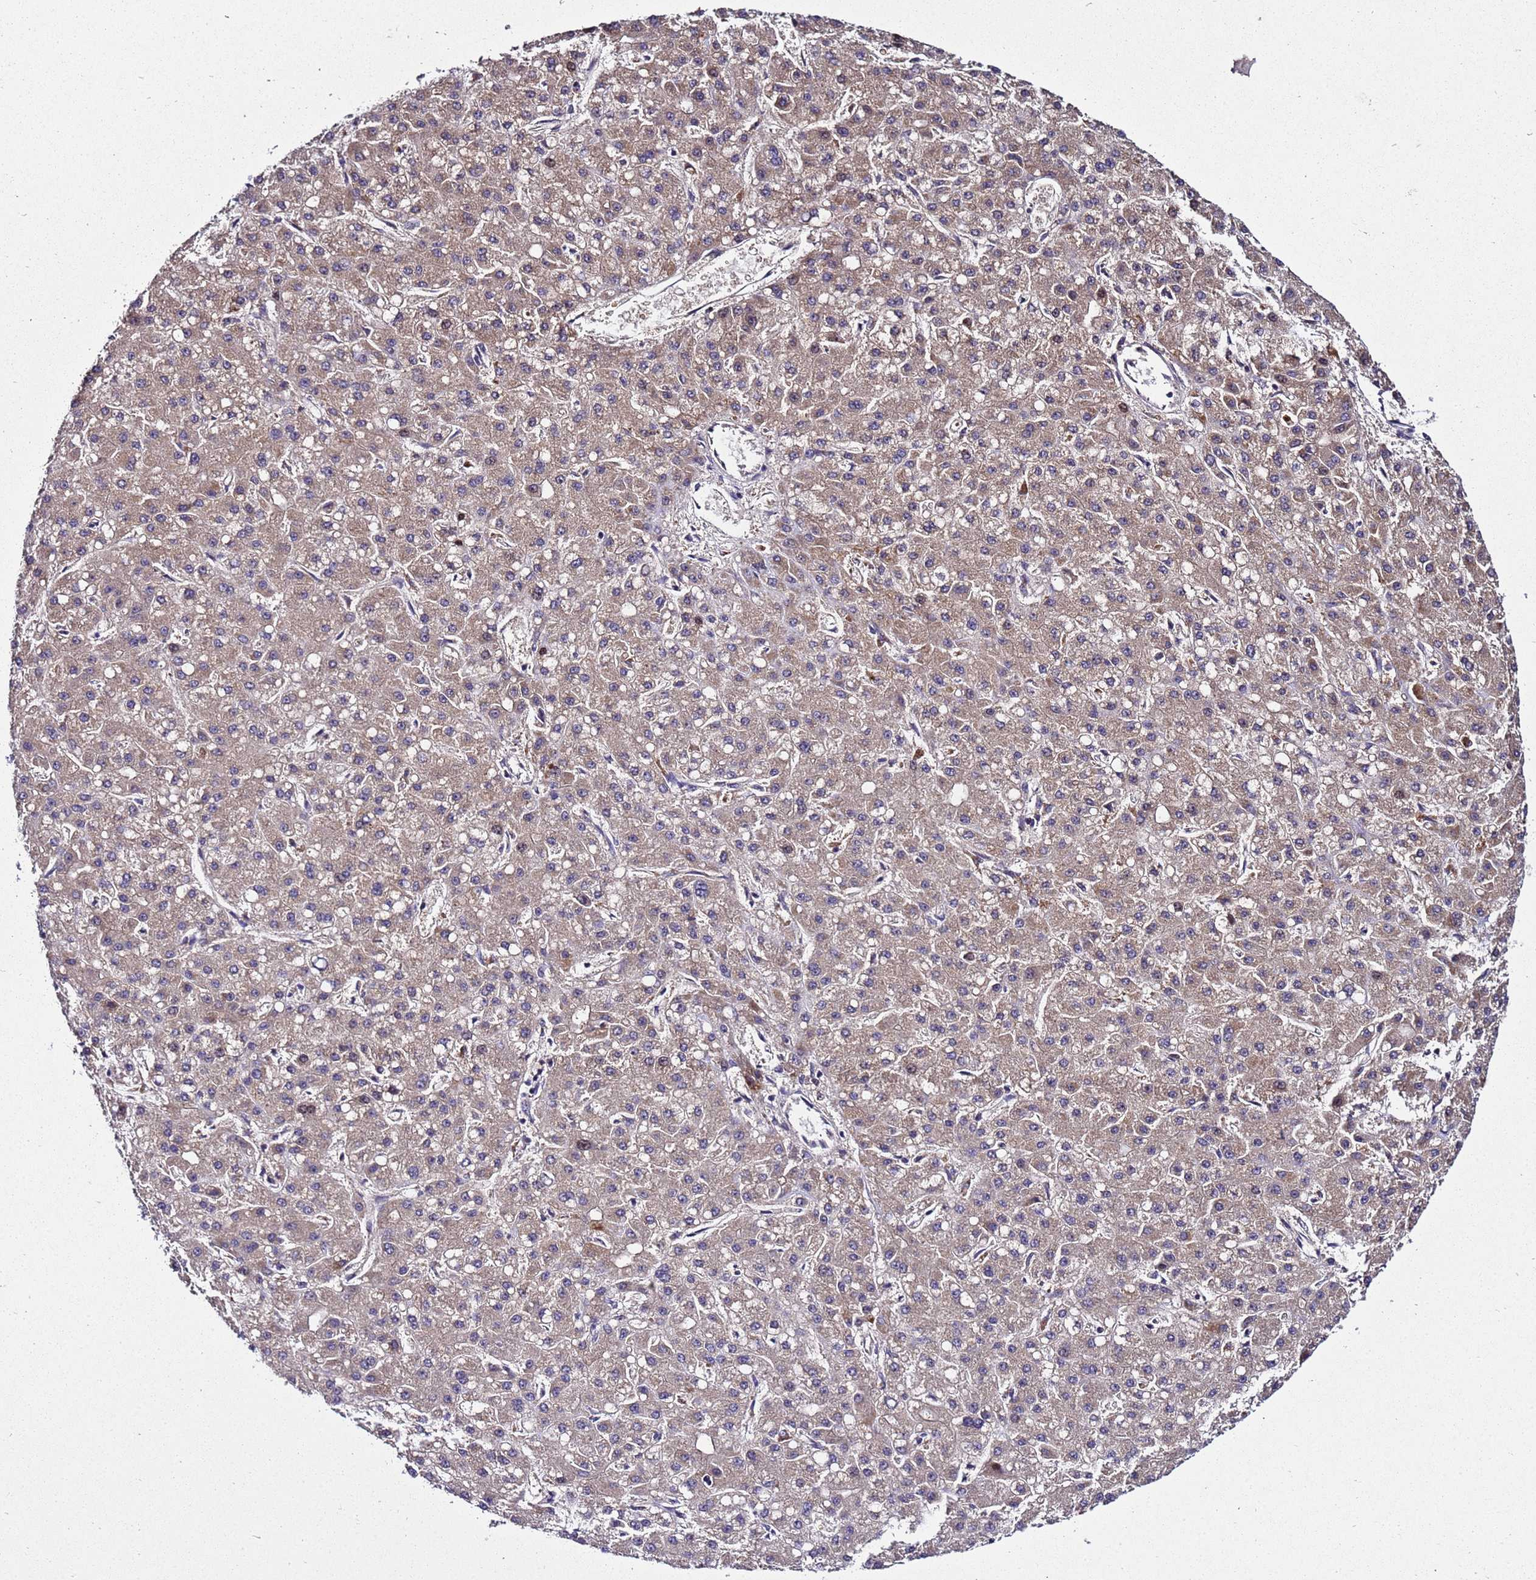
{"staining": {"intensity": "weak", "quantity": ">75%", "location": "cytoplasmic/membranous"}, "tissue": "liver cancer", "cell_type": "Tumor cells", "image_type": "cancer", "snomed": [{"axis": "morphology", "description": "Carcinoma, Hepatocellular, NOS"}, {"axis": "topography", "description": "Liver"}], "caption": "The micrograph reveals staining of liver hepatocellular carcinoma, revealing weak cytoplasmic/membranous protein staining (brown color) within tumor cells. The staining is performed using DAB brown chromogen to label protein expression. The nuclei are counter-stained blue using hematoxylin.", "gene": "PLXDC2", "patient": {"sex": "male", "age": 67}}